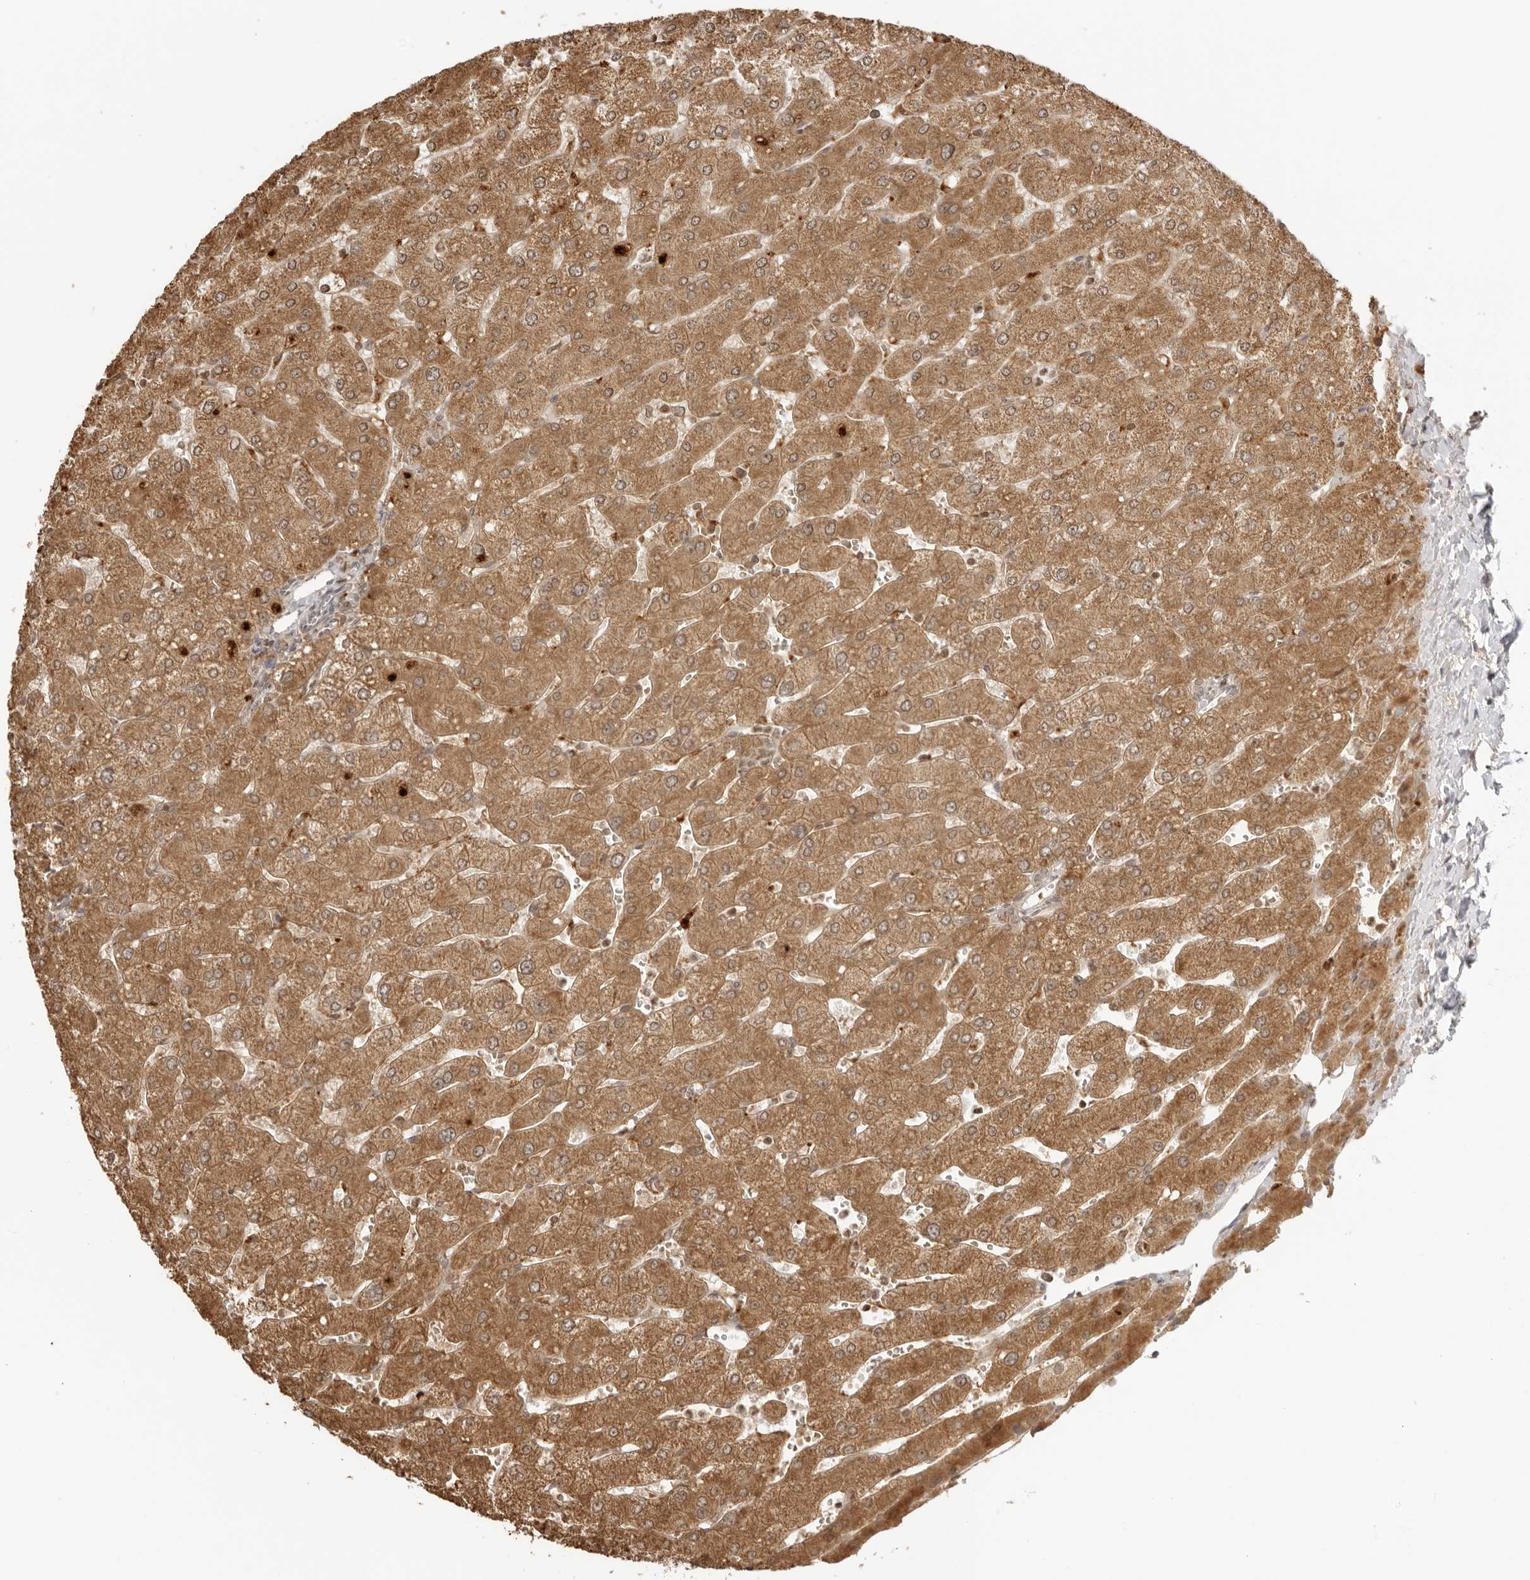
{"staining": {"intensity": "weak", "quantity": ">75%", "location": "cytoplasmic/membranous"}, "tissue": "liver", "cell_type": "Cholangiocytes", "image_type": "normal", "snomed": [{"axis": "morphology", "description": "Normal tissue, NOS"}, {"axis": "topography", "description": "Liver"}], "caption": "An immunohistochemistry histopathology image of benign tissue is shown. Protein staining in brown highlights weak cytoplasmic/membranous positivity in liver within cholangiocytes.", "gene": "IKBKE", "patient": {"sex": "male", "age": 55}}